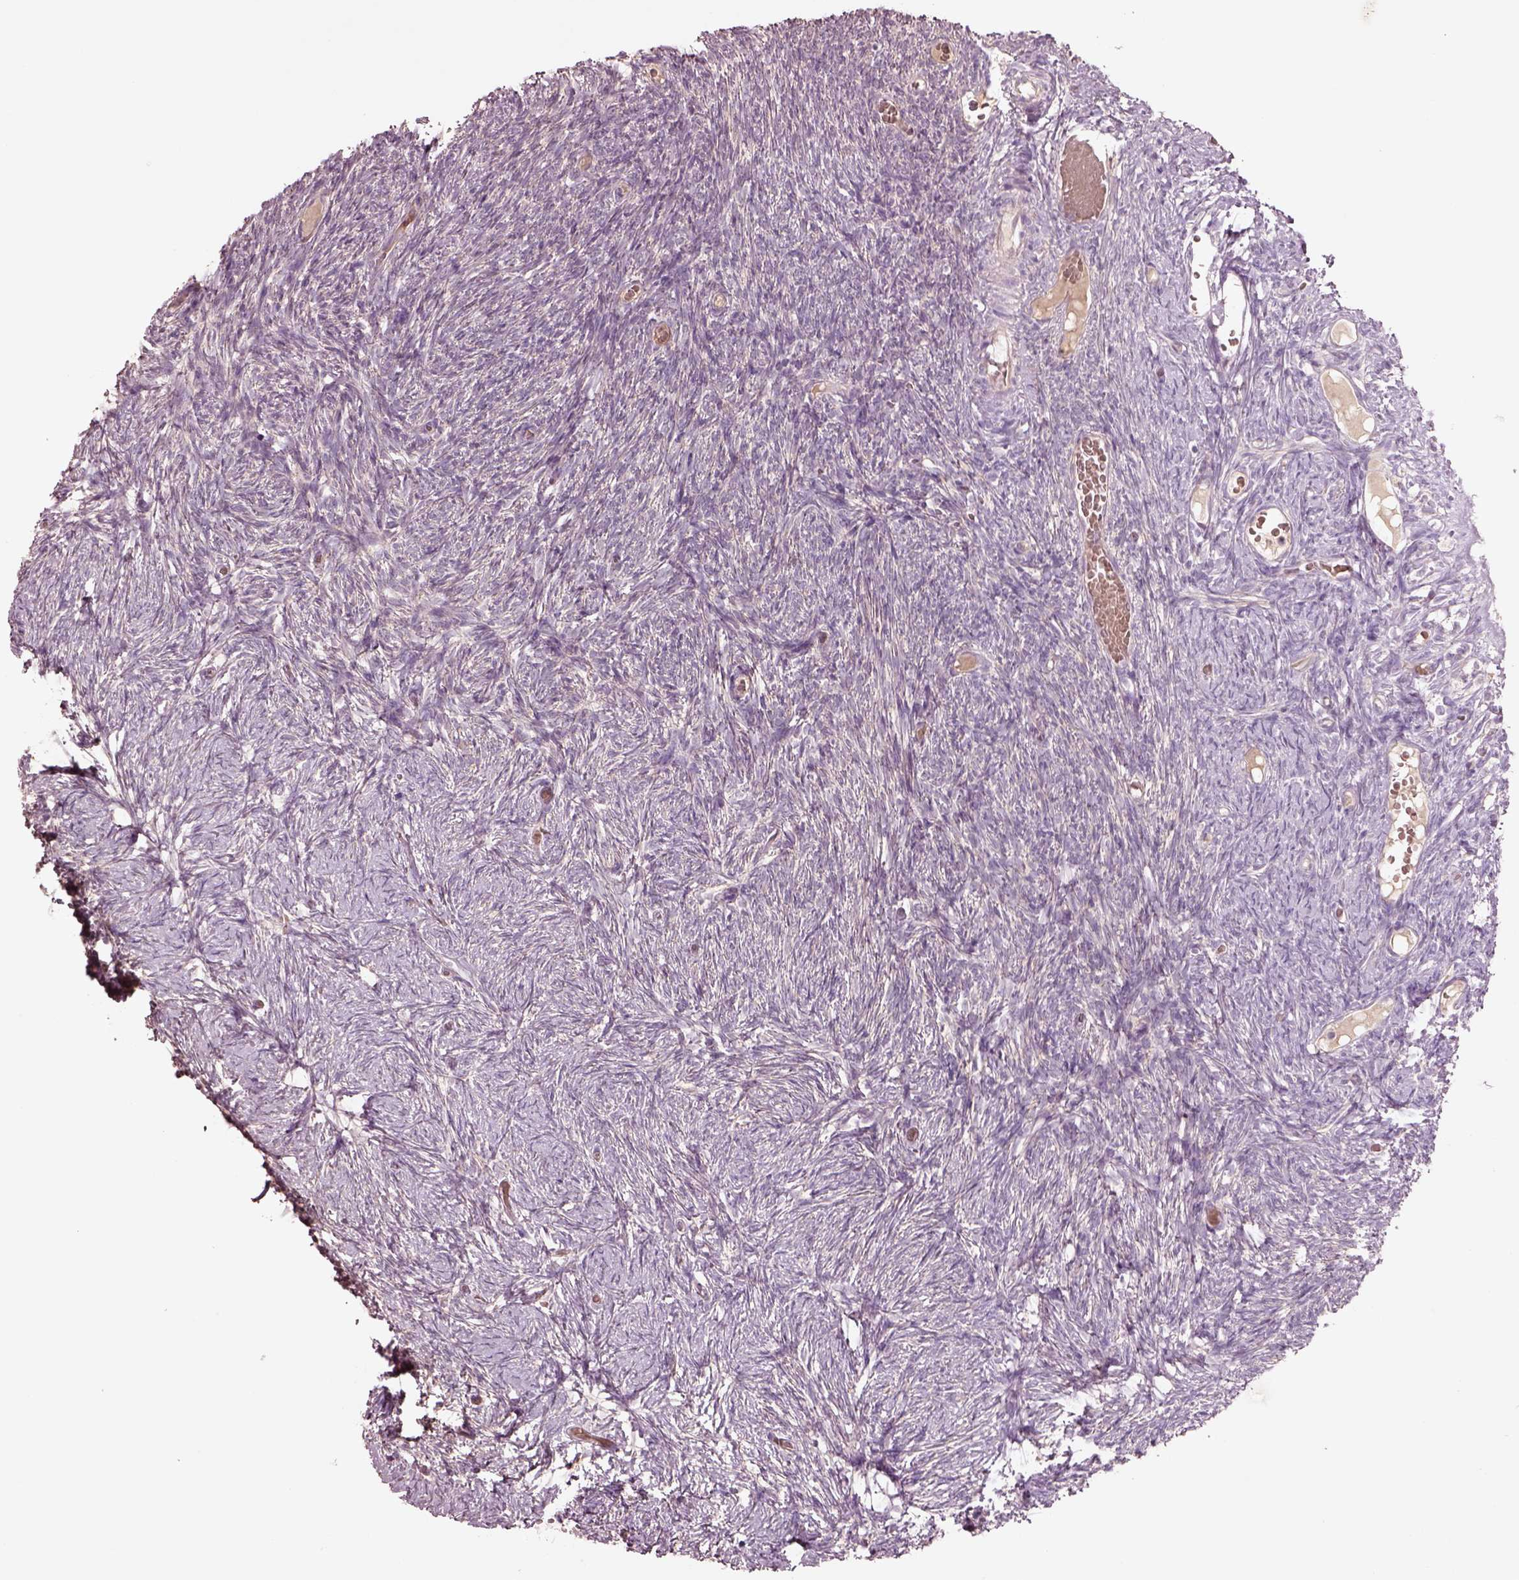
{"staining": {"intensity": "negative", "quantity": "none", "location": "none"}, "tissue": "ovary", "cell_type": "Ovarian stroma cells", "image_type": "normal", "snomed": [{"axis": "morphology", "description": "Normal tissue, NOS"}, {"axis": "topography", "description": "Ovary"}], "caption": "Ovarian stroma cells show no significant staining in unremarkable ovary. (Stains: DAB immunohistochemistry (IHC) with hematoxylin counter stain, Microscopy: brightfield microscopy at high magnification).", "gene": "DUOXA2", "patient": {"sex": "female", "age": 39}}